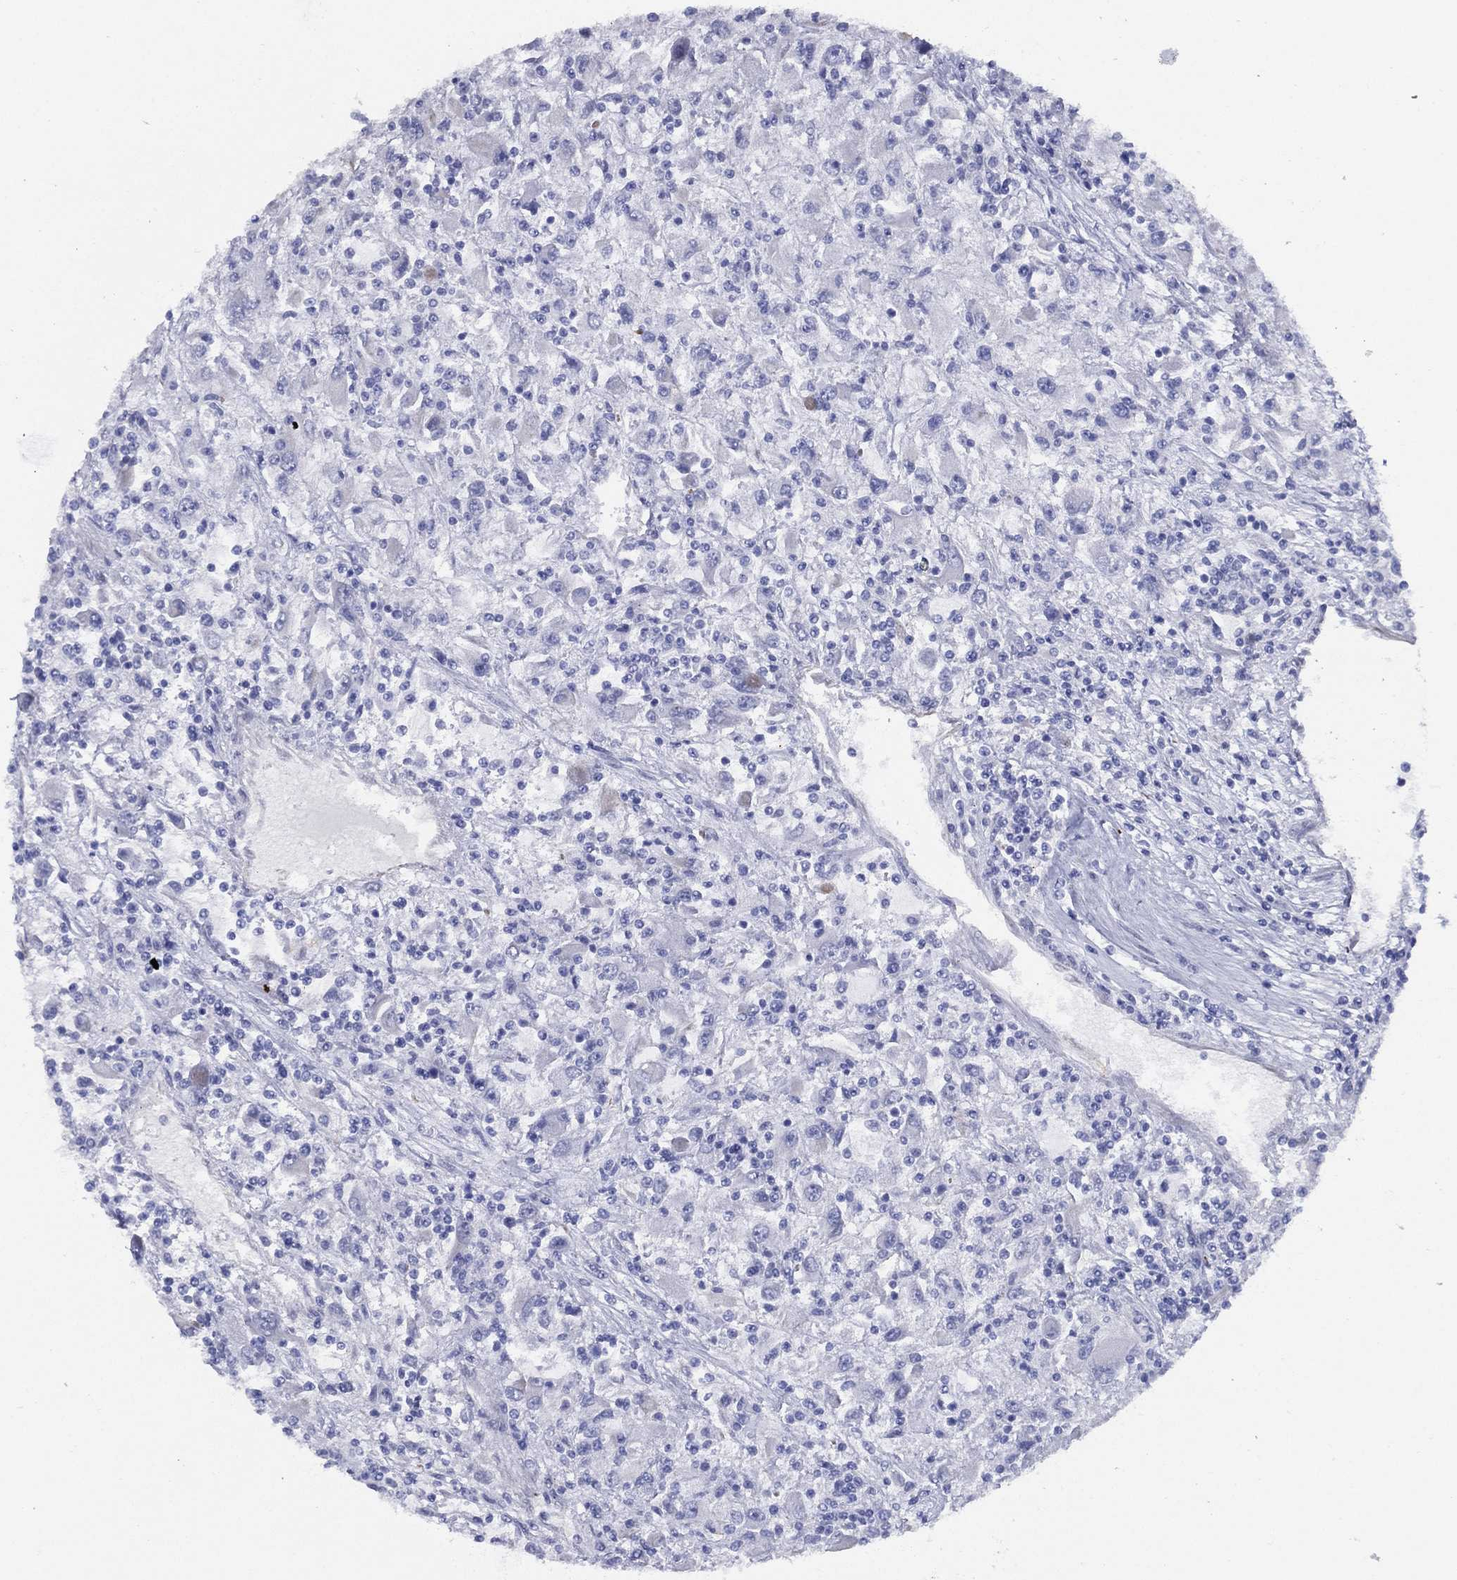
{"staining": {"intensity": "negative", "quantity": "none", "location": "none"}, "tissue": "renal cancer", "cell_type": "Tumor cells", "image_type": "cancer", "snomed": [{"axis": "morphology", "description": "Adenocarcinoma, NOS"}, {"axis": "topography", "description": "Kidney"}], "caption": "Immunohistochemistry histopathology image of neoplastic tissue: human renal cancer (adenocarcinoma) stained with DAB exhibits no significant protein expression in tumor cells. (DAB (3,3'-diaminobenzidine) immunohistochemistry visualized using brightfield microscopy, high magnification).", "gene": "MAS1", "patient": {"sex": "female", "age": 67}}